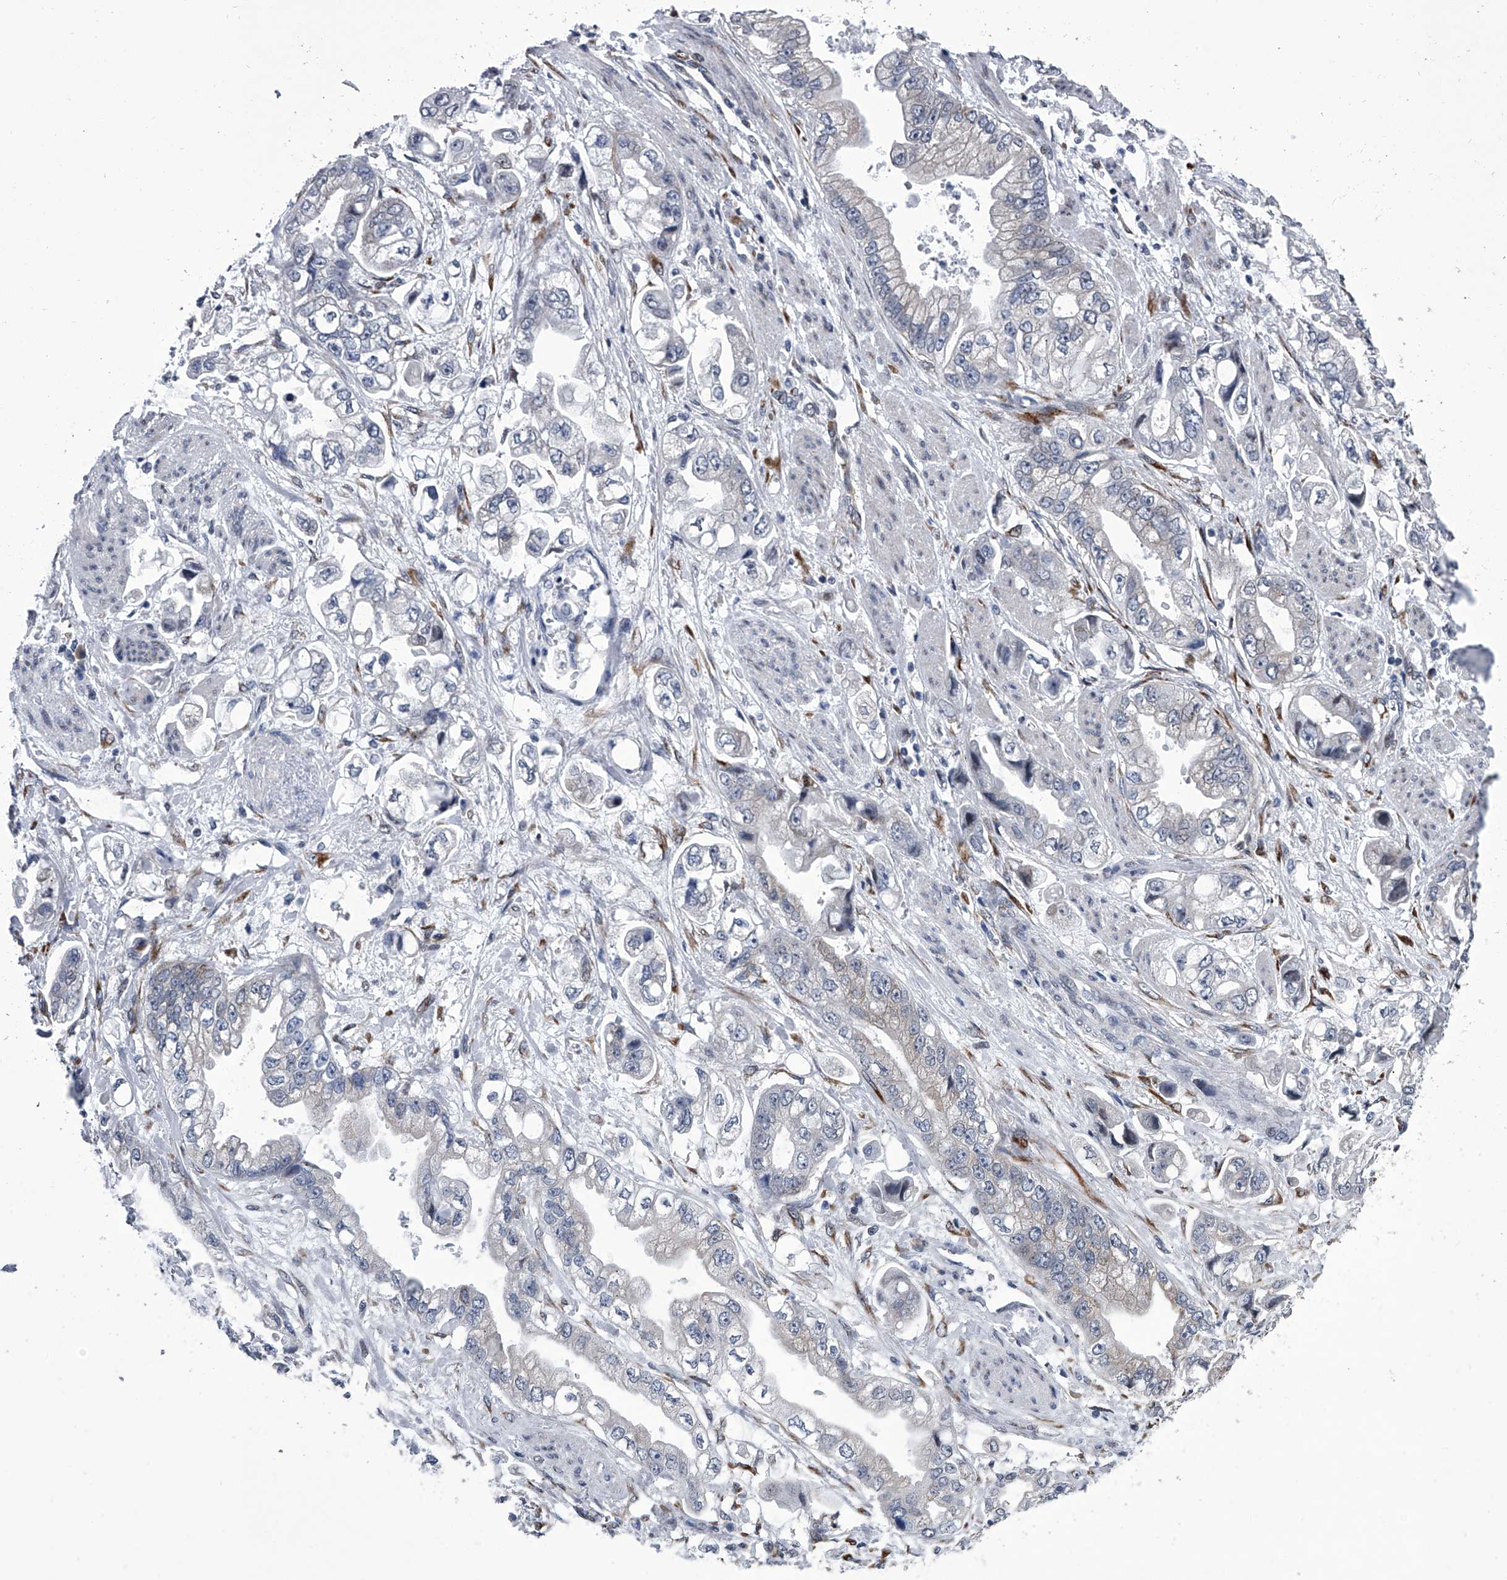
{"staining": {"intensity": "negative", "quantity": "none", "location": "none"}, "tissue": "stomach cancer", "cell_type": "Tumor cells", "image_type": "cancer", "snomed": [{"axis": "morphology", "description": "Adenocarcinoma, NOS"}, {"axis": "topography", "description": "Stomach"}], "caption": "Immunohistochemical staining of stomach cancer displays no significant staining in tumor cells.", "gene": "PPP2R5D", "patient": {"sex": "male", "age": 62}}